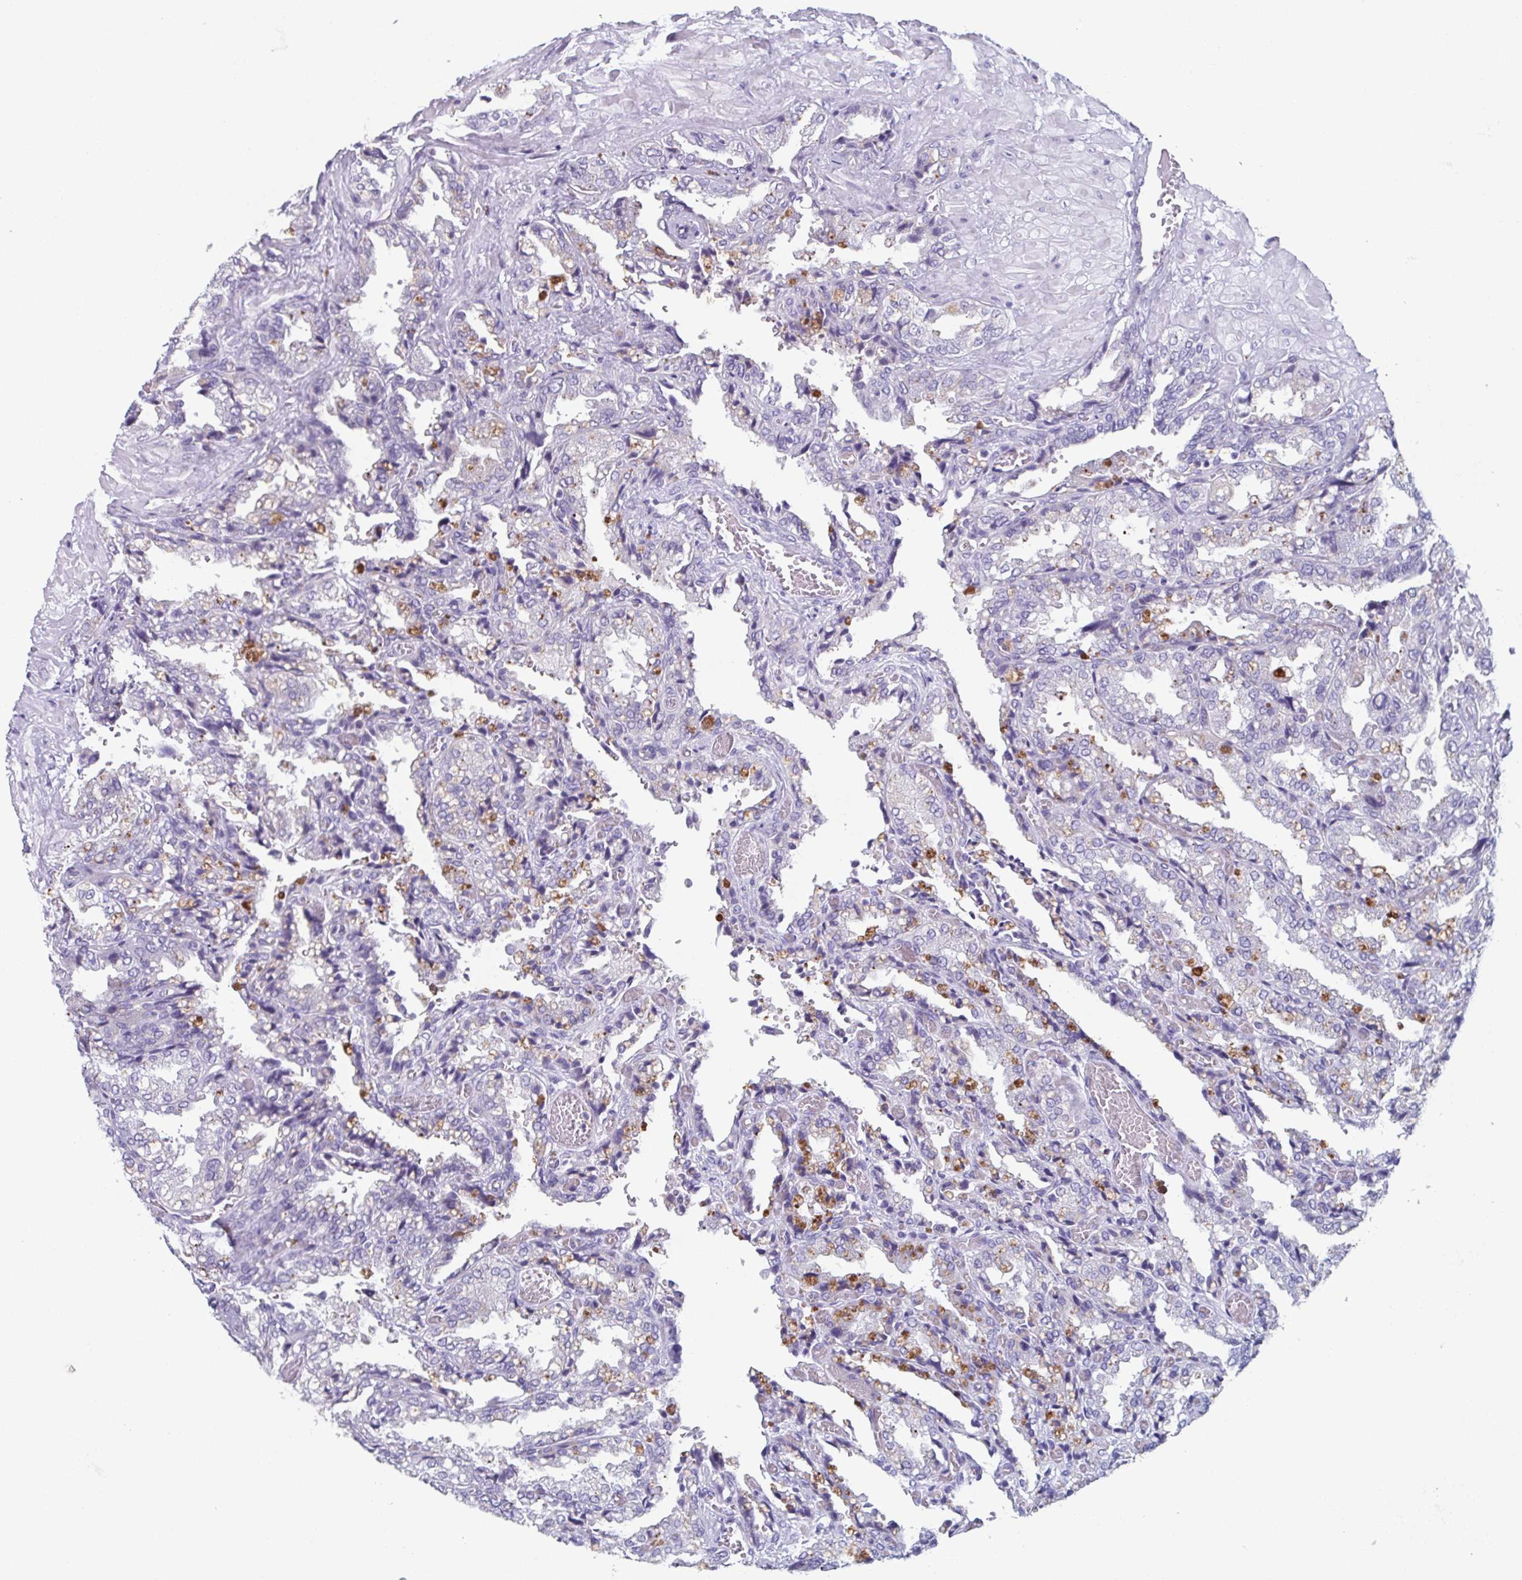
{"staining": {"intensity": "negative", "quantity": "none", "location": "none"}, "tissue": "seminal vesicle", "cell_type": "Glandular cells", "image_type": "normal", "snomed": [{"axis": "morphology", "description": "Normal tissue, NOS"}, {"axis": "topography", "description": "Seminal veicle"}], "caption": "Immunohistochemistry micrograph of benign human seminal vesicle stained for a protein (brown), which displays no expression in glandular cells.", "gene": "LYRM2", "patient": {"sex": "male", "age": 57}}